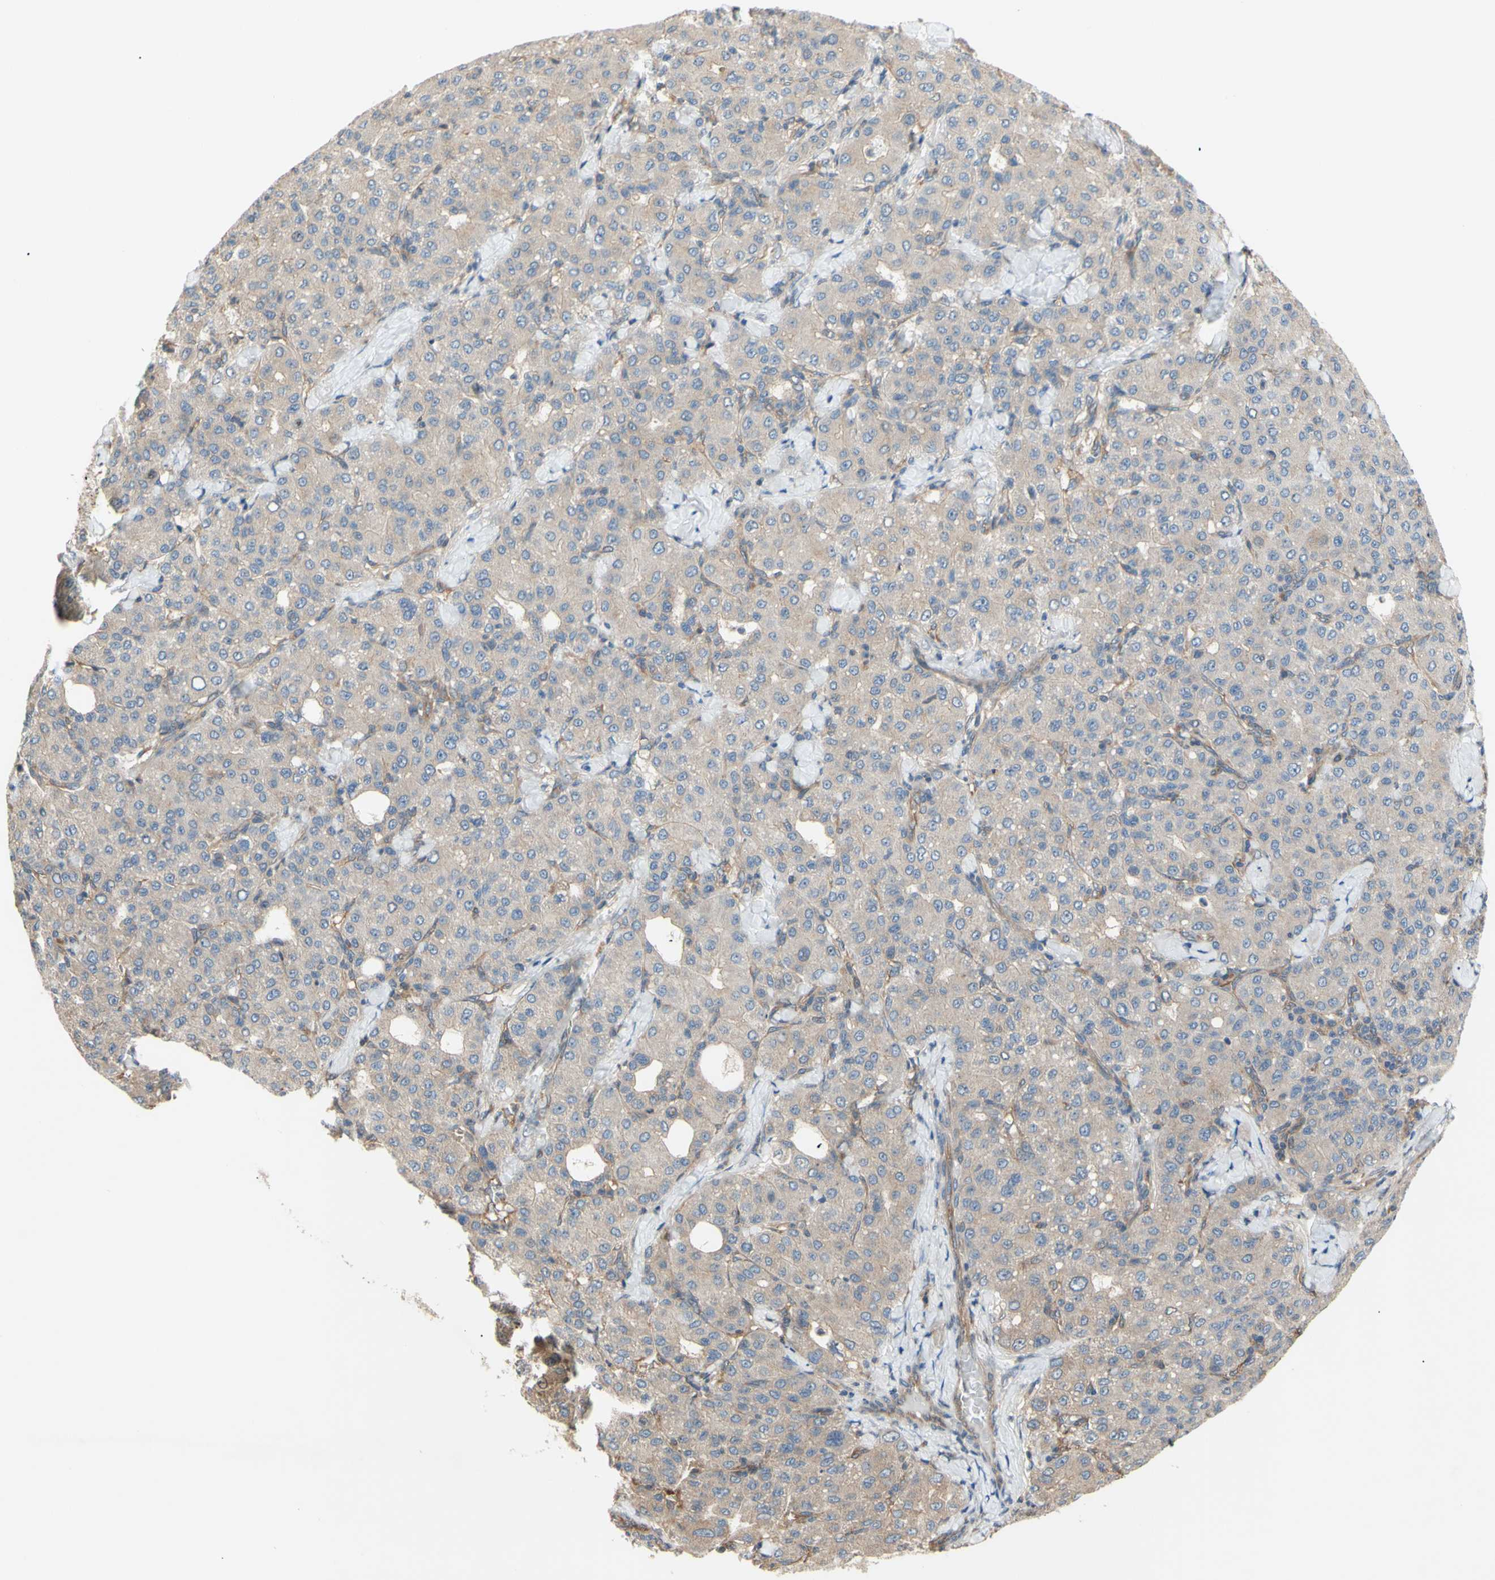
{"staining": {"intensity": "weak", "quantity": "<25%", "location": "cytoplasmic/membranous"}, "tissue": "liver cancer", "cell_type": "Tumor cells", "image_type": "cancer", "snomed": [{"axis": "morphology", "description": "Carcinoma, Hepatocellular, NOS"}, {"axis": "topography", "description": "Liver"}], "caption": "An image of liver cancer (hepatocellular carcinoma) stained for a protein displays no brown staining in tumor cells.", "gene": "DYNLRB1", "patient": {"sex": "male", "age": 65}}